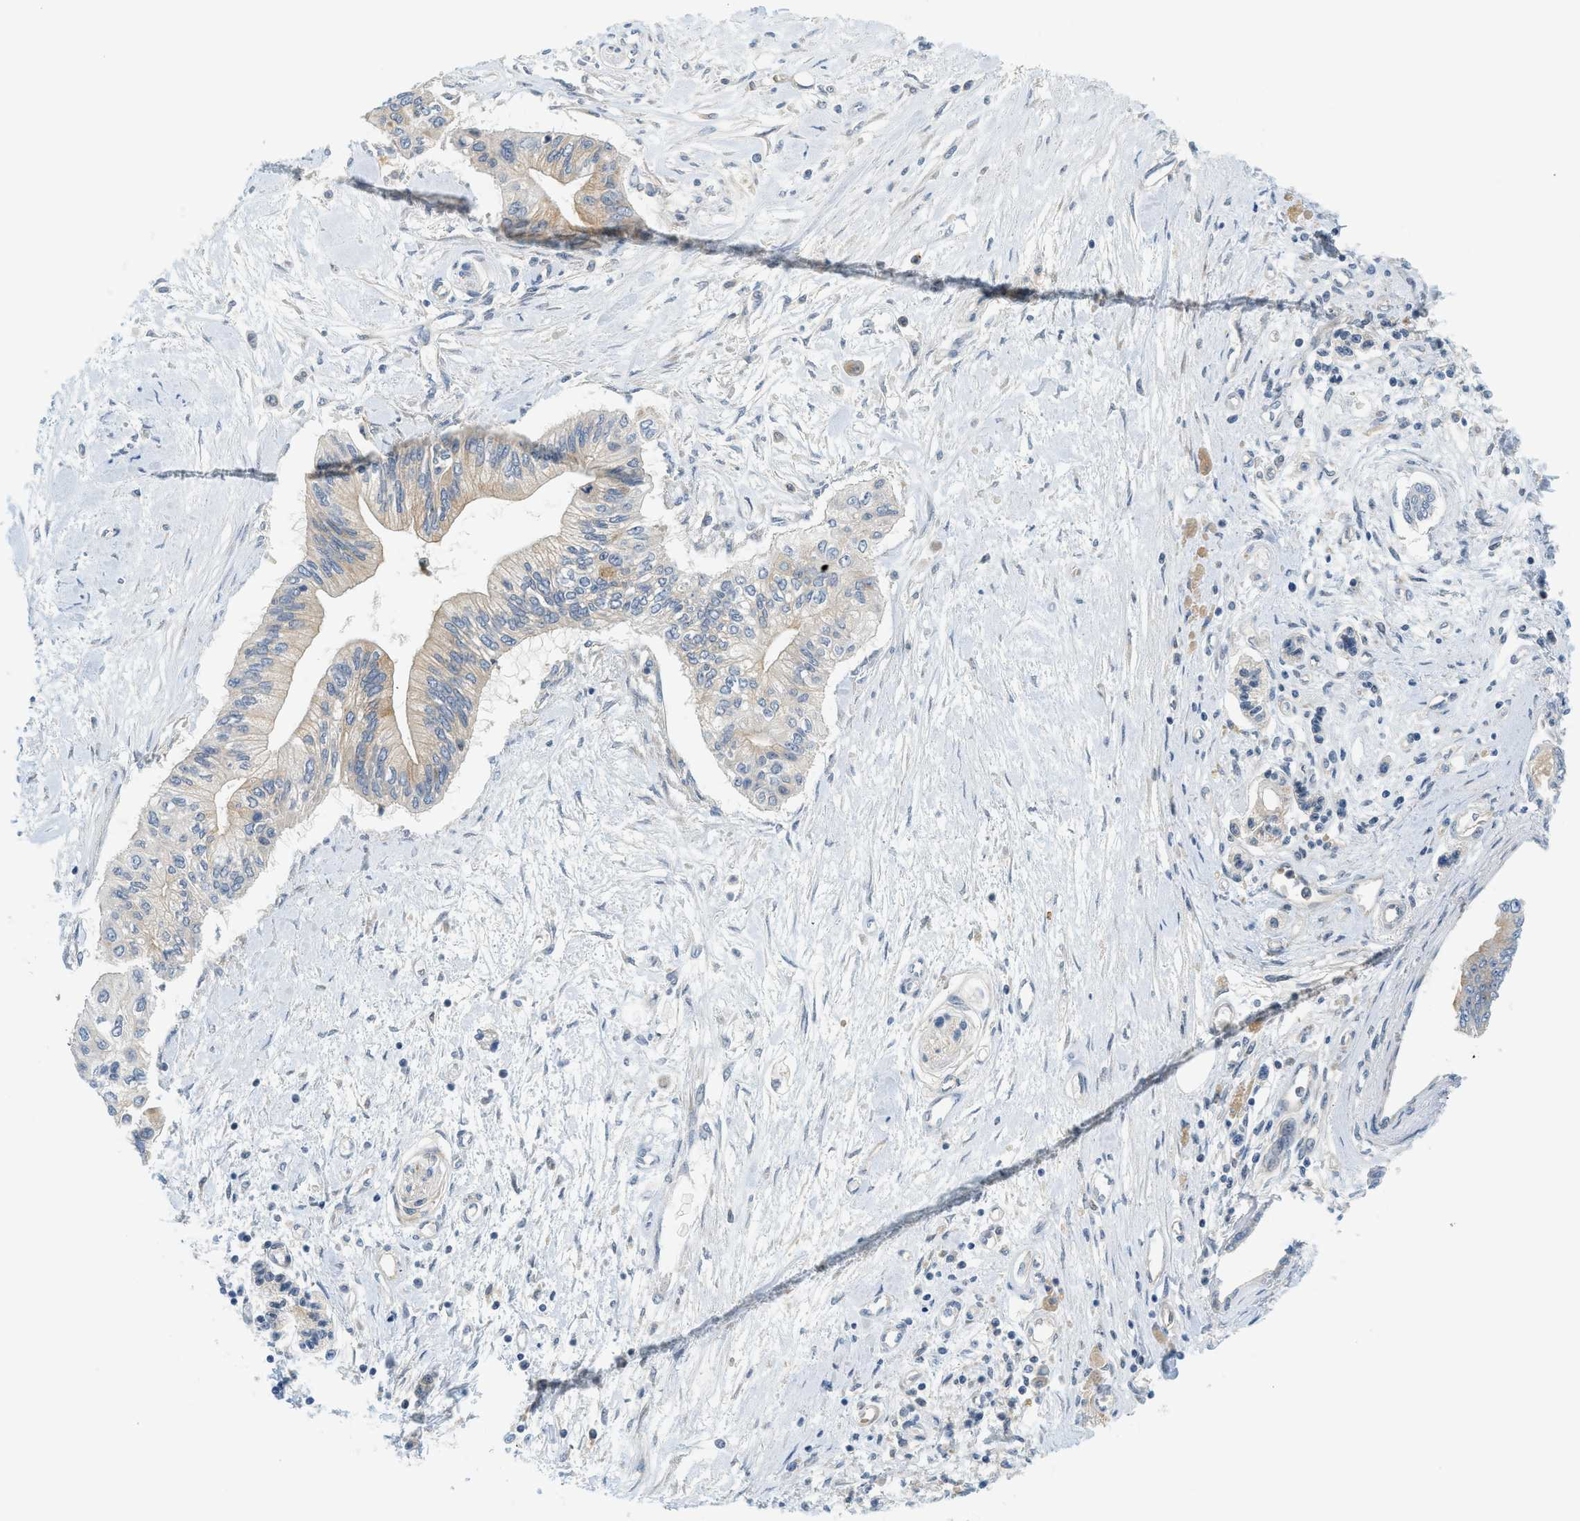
{"staining": {"intensity": "weak", "quantity": "<25%", "location": "cytoplasmic/membranous"}, "tissue": "pancreatic cancer", "cell_type": "Tumor cells", "image_type": "cancer", "snomed": [{"axis": "morphology", "description": "Adenocarcinoma, NOS"}, {"axis": "topography", "description": "Pancreas"}], "caption": "There is no significant expression in tumor cells of pancreatic adenocarcinoma. Nuclei are stained in blue.", "gene": "KCNK1", "patient": {"sex": "female", "age": 77}}